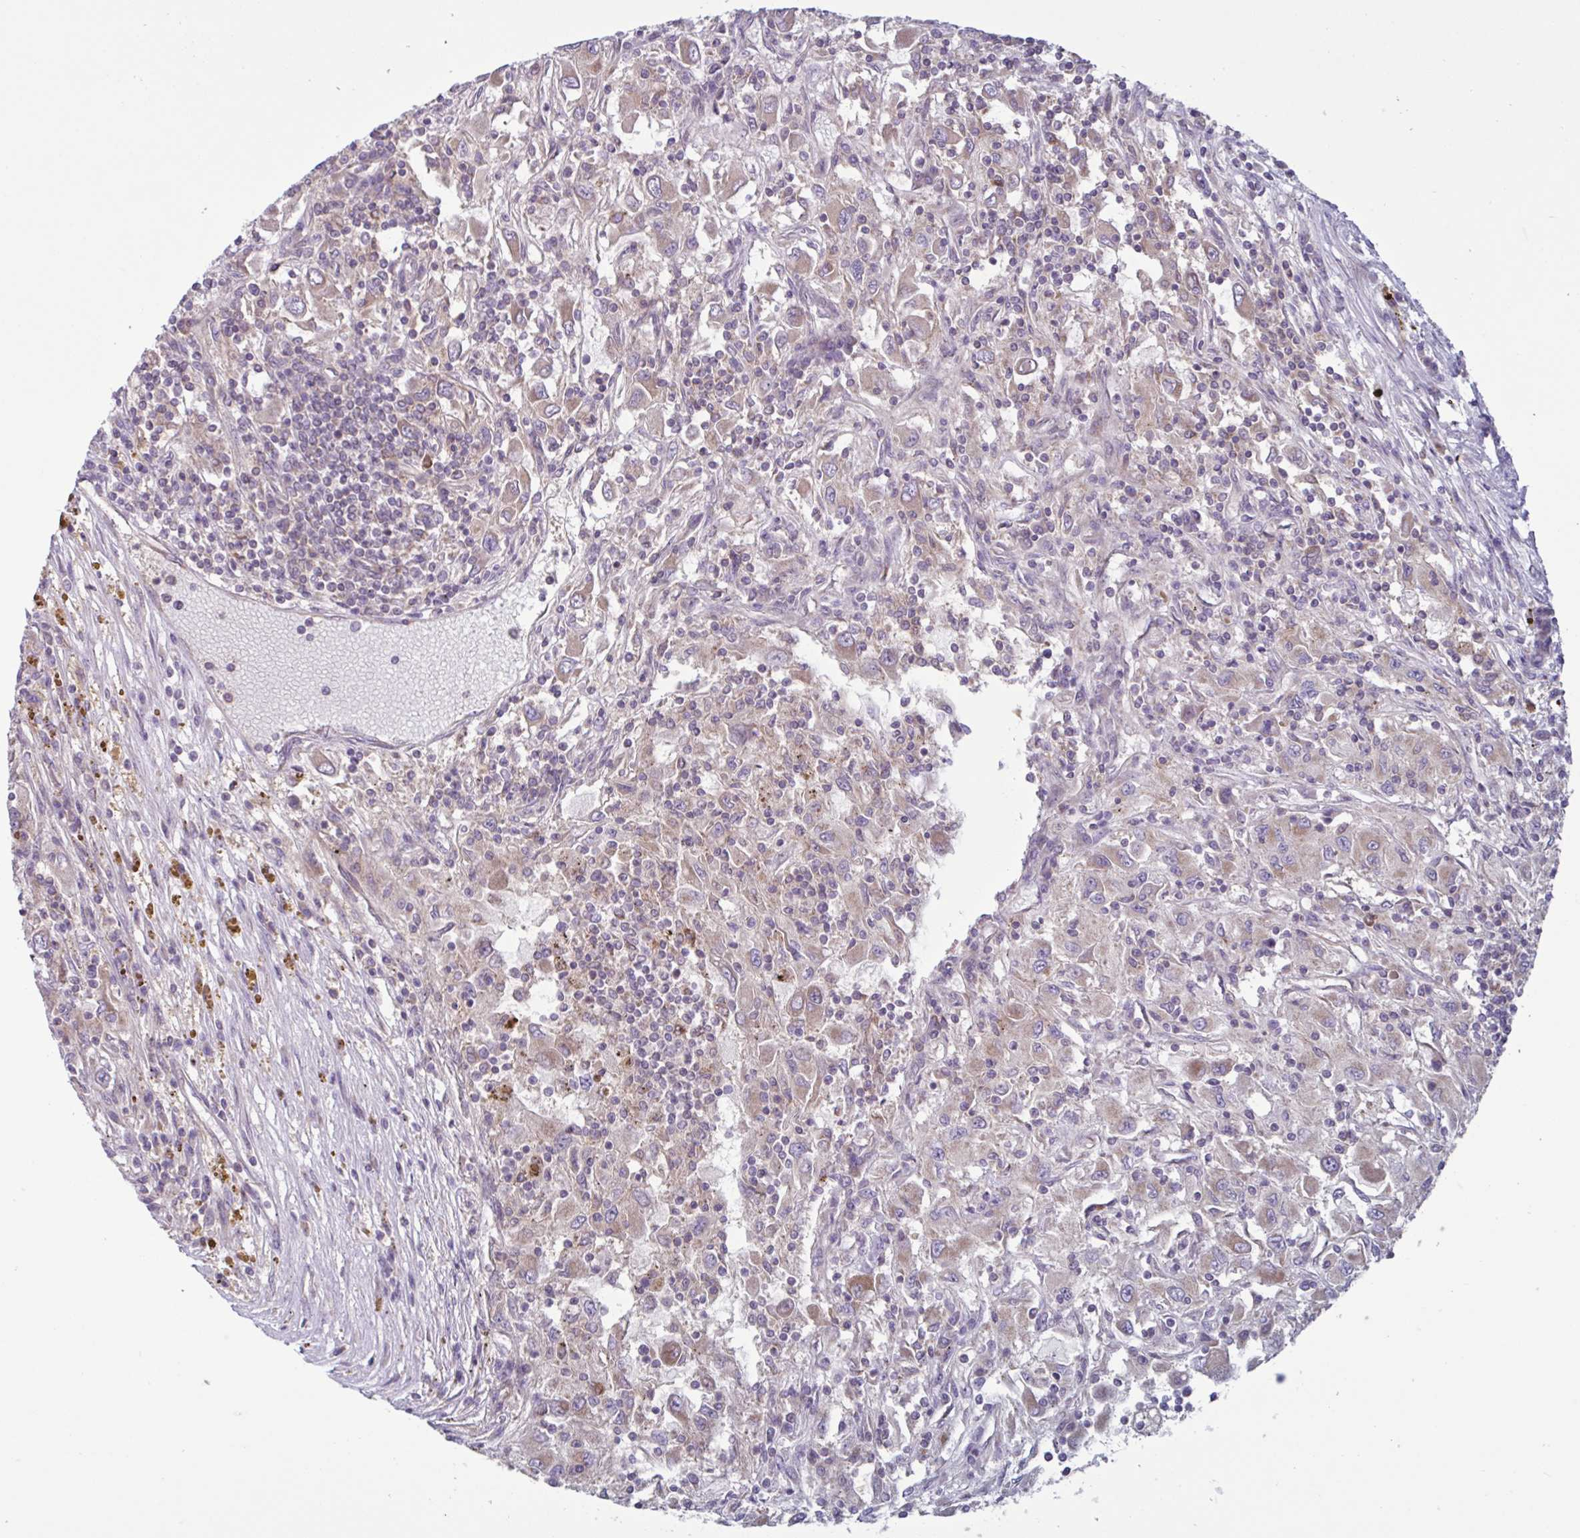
{"staining": {"intensity": "moderate", "quantity": "<25%", "location": "cytoplasmic/membranous"}, "tissue": "renal cancer", "cell_type": "Tumor cells", "image_type": "cancer", "snomed": [{"axis": "morphology", "description": "Adenocarcinoma, NOS"}, {"axis": "topography", "description": "Kidney"}], "caption": "Protein staining of renal adenocarcinoma tissue shows moderate cytoplasmic/membranous positivity in approximately <25% of tumor cells.", "gene": "GLTP", "patient": {"sex": "female", "age": 67}}